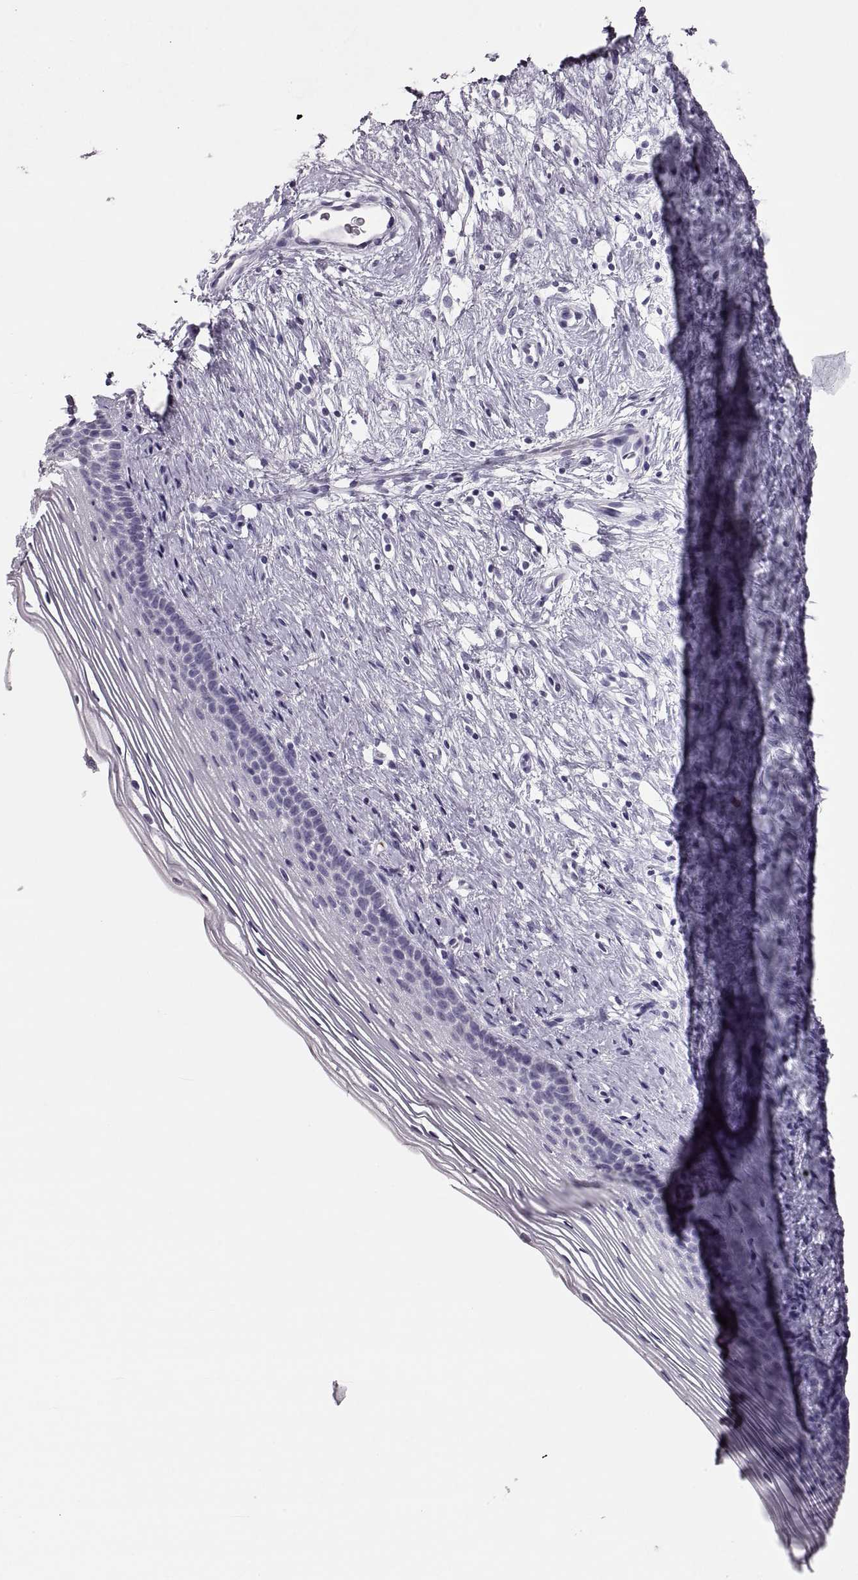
{"staining": {"intensity": "negative", "quantity": "none", "location": "none"}, "tissue": "cervix", "cell_type": "Glandular cells", "image_type": "normal", "snomed": [{"axis": "morphology", "description": "Normal tissue, NOS"}, {"axis": "topography", "description": "Cervix"}], "caption": "High magnification brightfield microscopy of benign cervix stained with DAB (3,3'-diaminobenzidine) (brown) and counterstained with hematoxylin (blue): glandular cells show no significant positivity. The staining is performed using DAB brown chromogen with nuclei counter-stained in using hematoxylin.", "gene": "MILR1", "patient": {"sex": "female", "age": 39}}